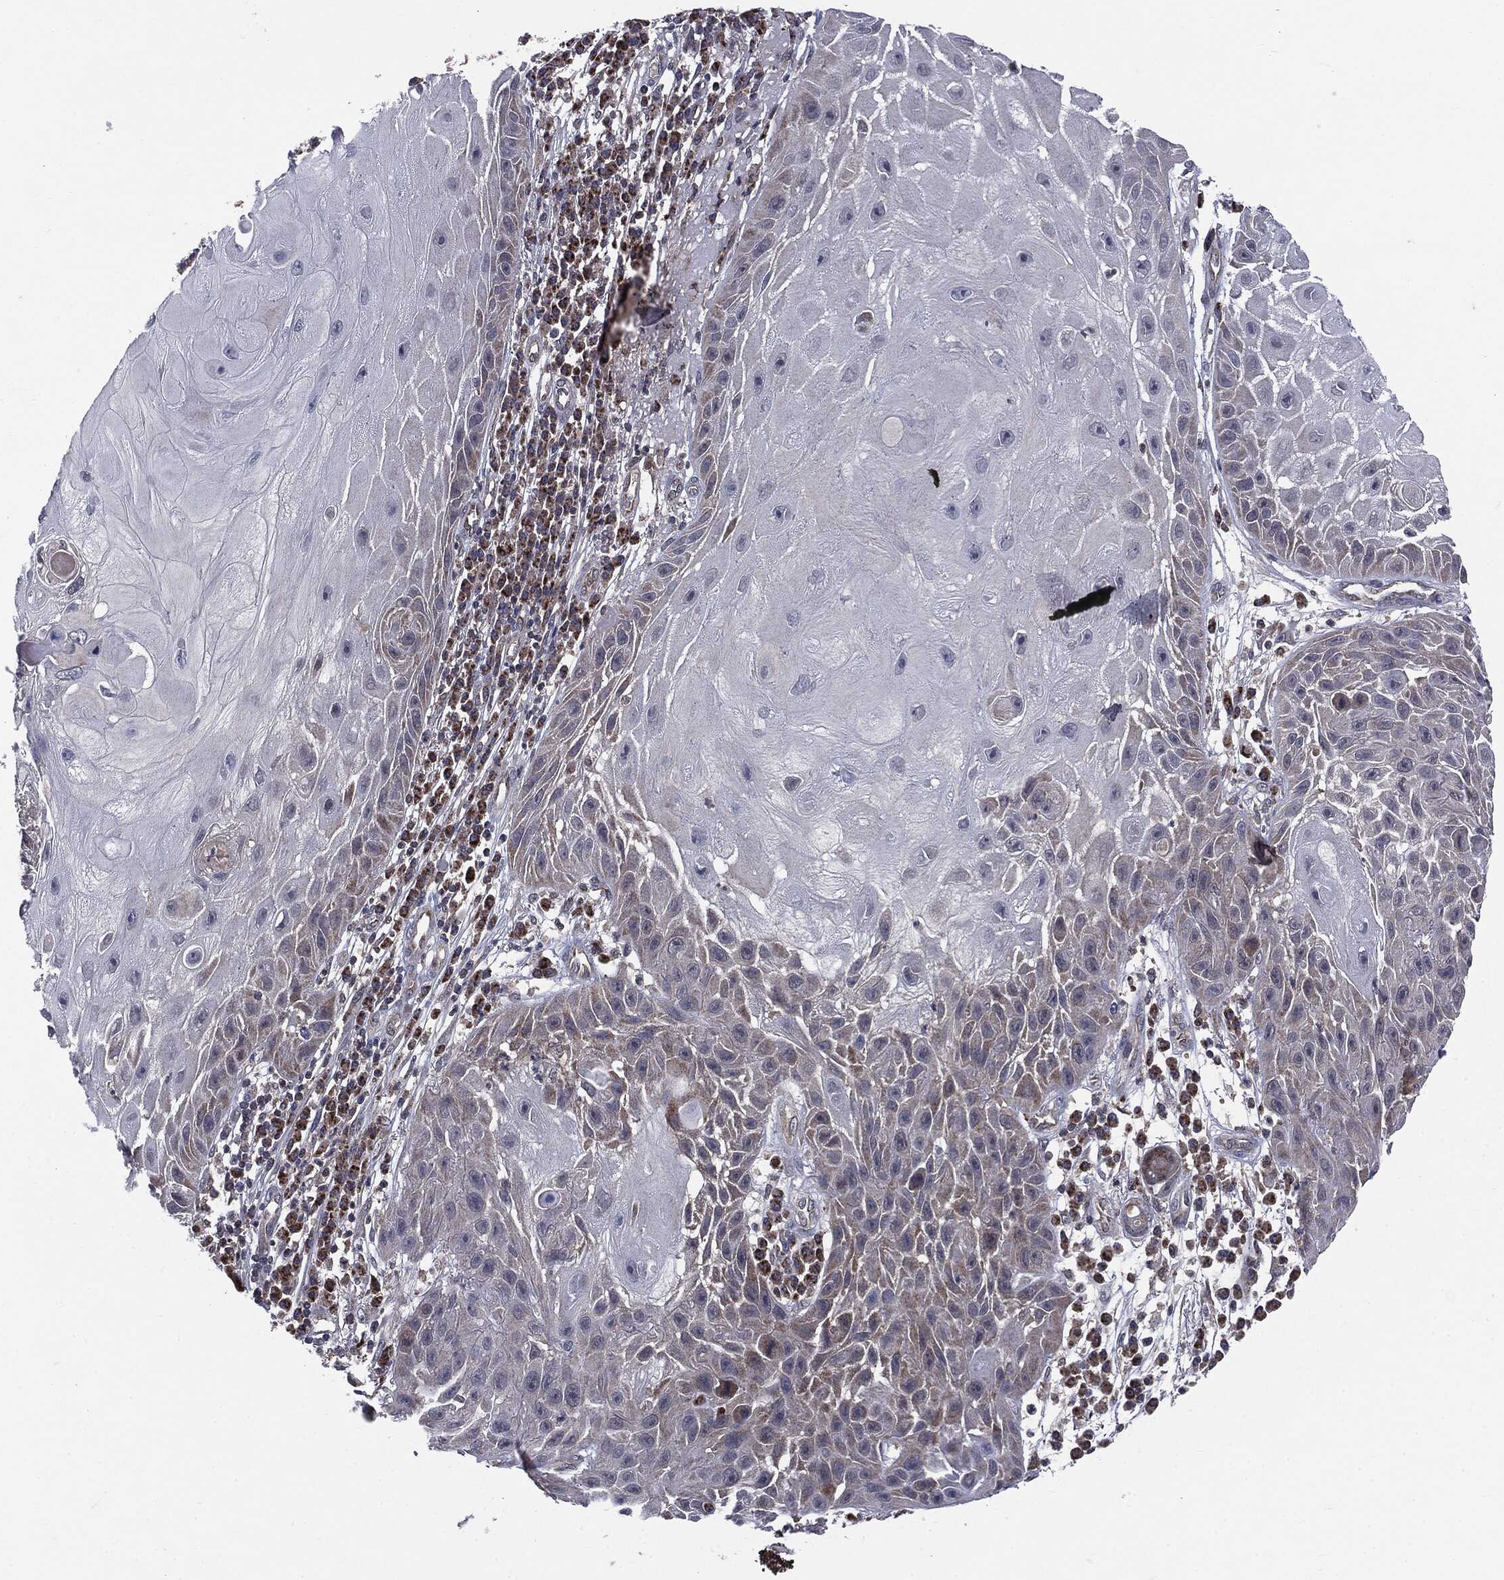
{"staining": {"intensity": "negative", "quantity": "none", "location": "none"}, "tissue": "skin cancer", "cell_type": "Tumor cells", "image_type": "cancer", "snomed": [{"axis": "morphology", "description": "Normal tissue, NOS"}, {"axis": "morphology", "description": "Squamous cell carcinoma, NOS"}, {"axis": "topography", "description": "Skin"}], "caption": "Immunohistochemical staining of skin cancer exhibits no significant expression in tumor cells. (DAB (3,3'-diaminobenzidine) IHC with hematoxylin counter stain).", "gene": "PTPA", "patient": {"sex": "male", "age": 79}}